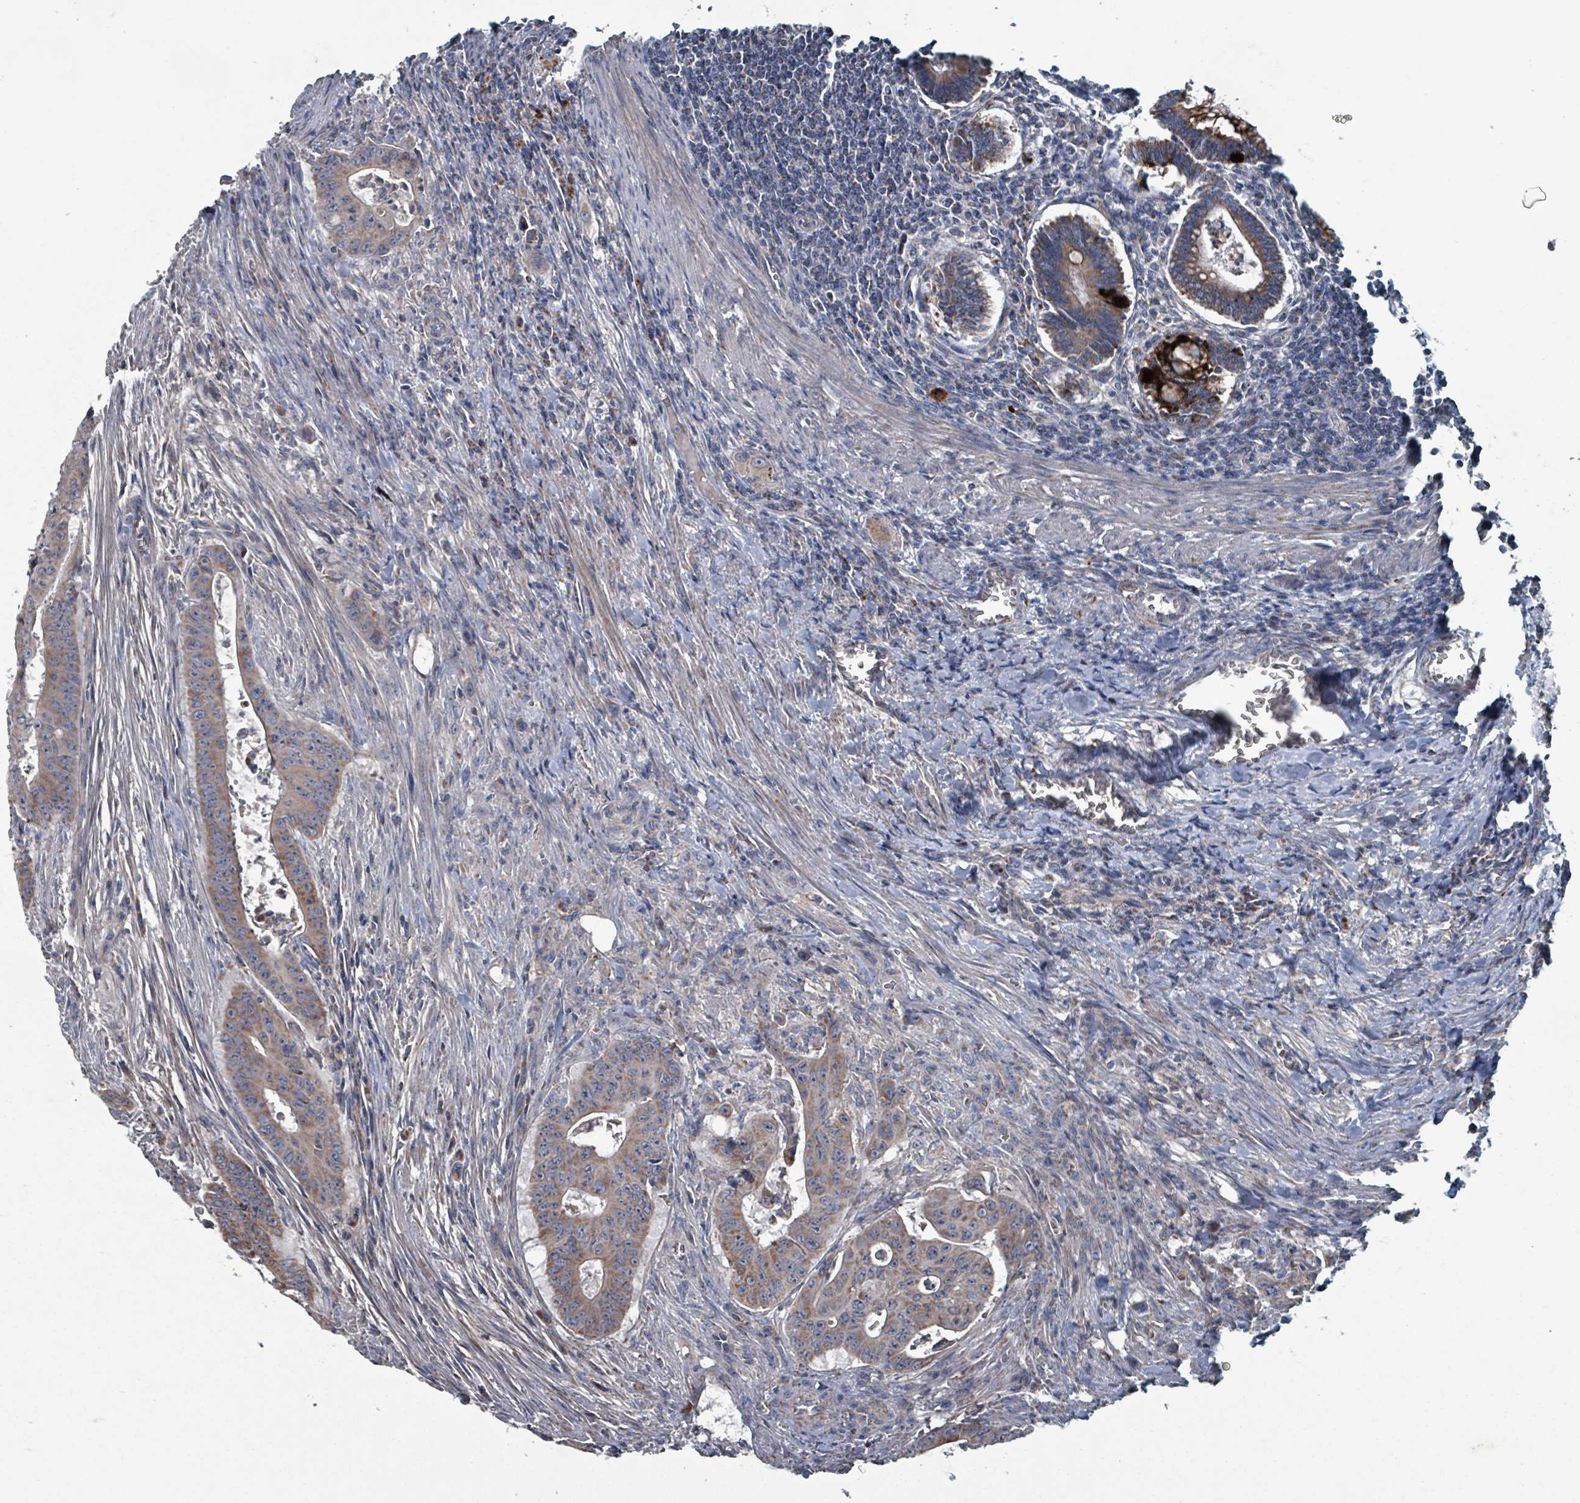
{"staining": {"intensity": "moderate", "quantity": "25%-75%", "location": "cytoplasmic/membranous"}, "tissue": "colorectal cancer", "cell_type": "Tumor cells", "image_type": "cancer", "snomed": [{"axis": "morphology", "description": "Adenocarcinoma, NOS"}, {"axis": "topography", "description": "Rectum"}], "caption": "Immunohistochemistry image of neoplastic tissue: human colorectal cancer (adenocarcinoma) stained using immunohistochemistry displays medium levels of moderate protein expression localized specifically in the cytoplasmic/membranous of tumor cells, appearing as a cytoplasmic/membranous brown color.", "gene": "ABHD18", "patient": {"sex": "female", "age": 75}}